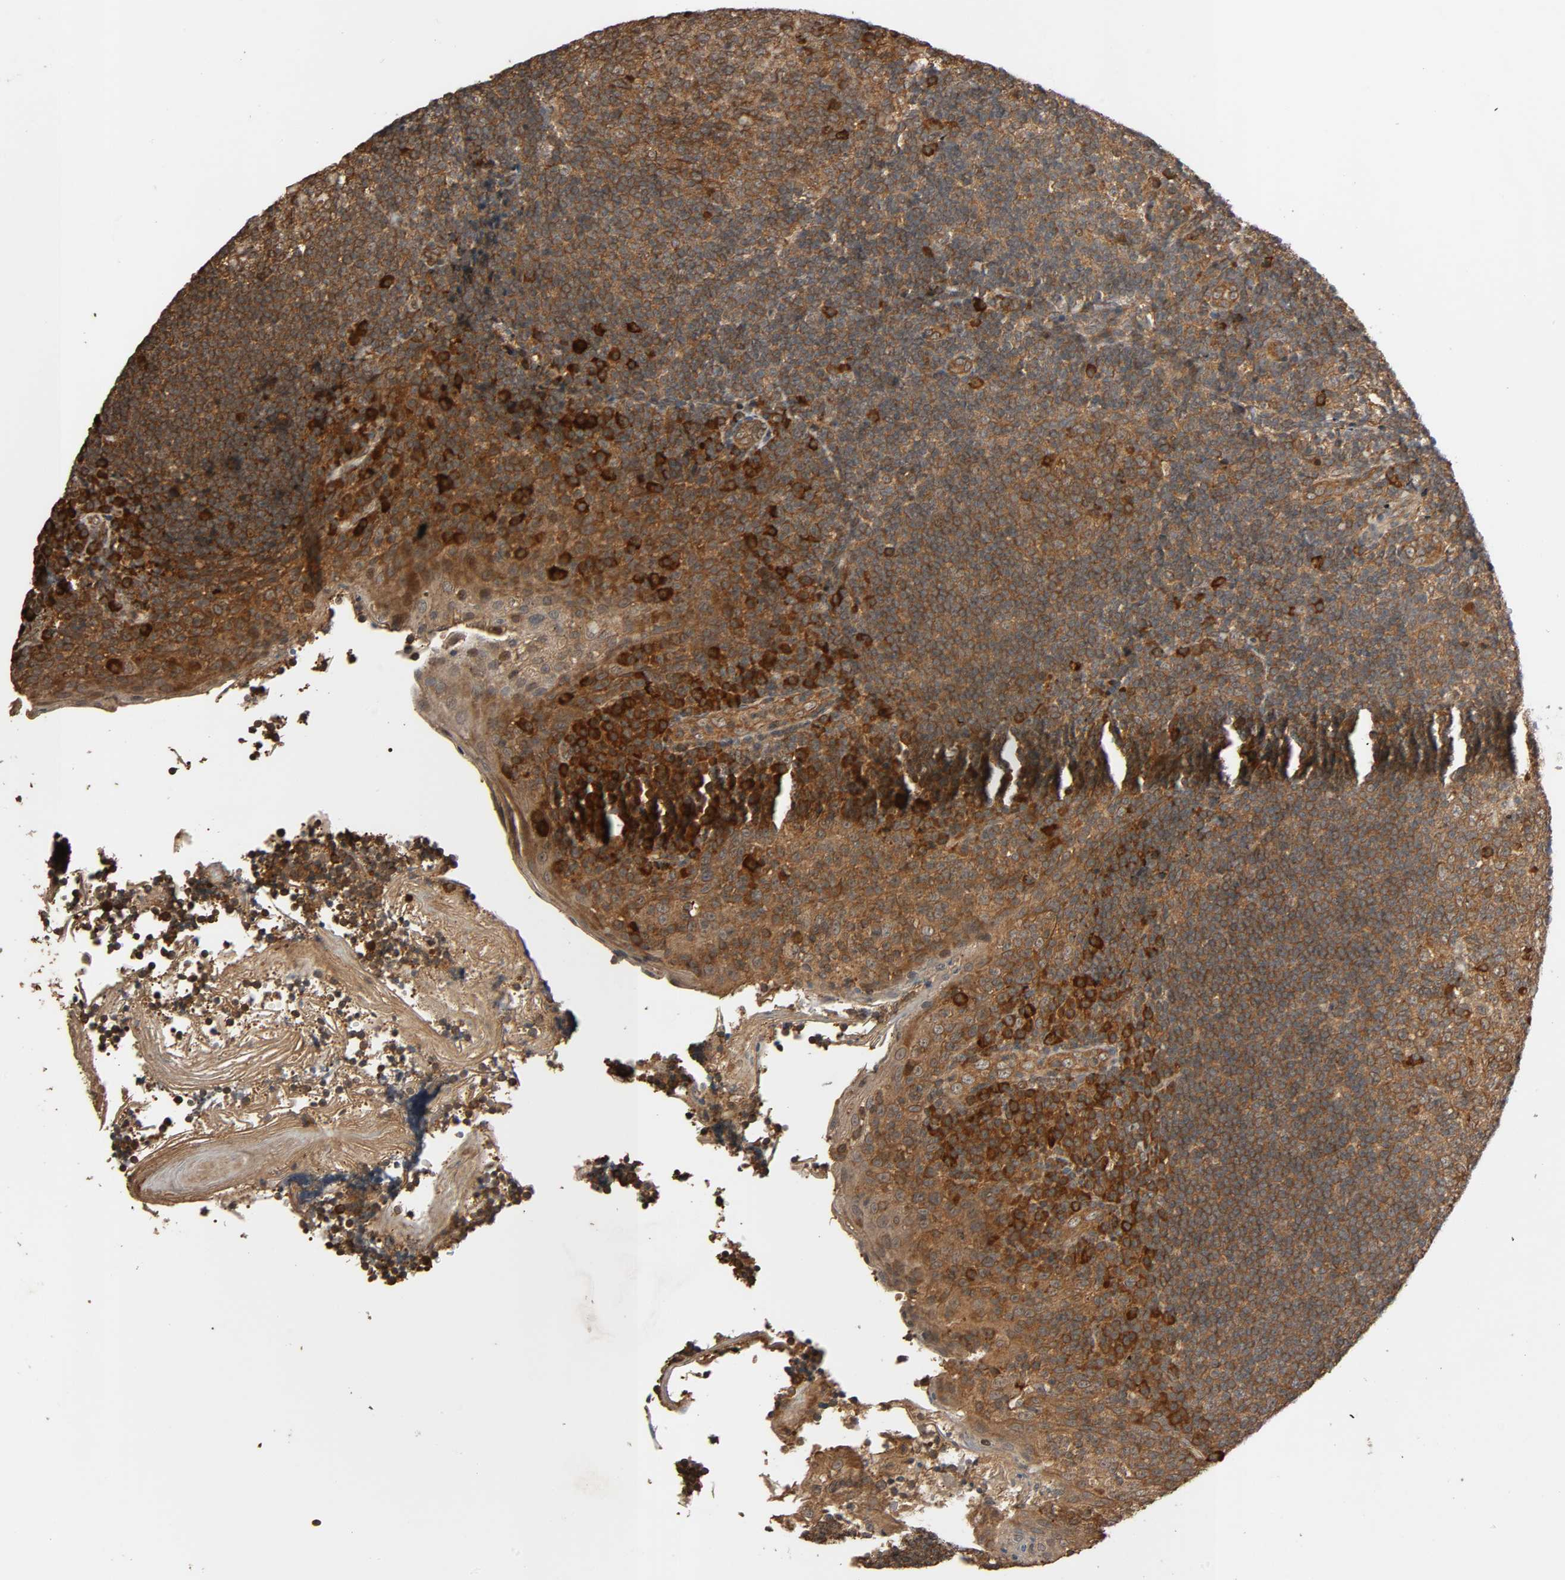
{"staining": {"intensity": "moderate", "quantity": ">75%", "location": "cytoplasmic/membranous"}, "tissue": "tonsil", "cell_type": "Germinal center cells", "image_type": "normal", "snomed": [{"axis": "morphology", "description": "Normal tissue, NOS"}, {"axis": "topography", "description": "Tonsil"}], "caption": "Tonsil stained for a protein (brown) exhibits moderate cytoplasmic/membranous positive staining in approximately >75% of germinal center cells.", "gene": "MAP3K8", "patient": {"sex": "male", "age": 31}}